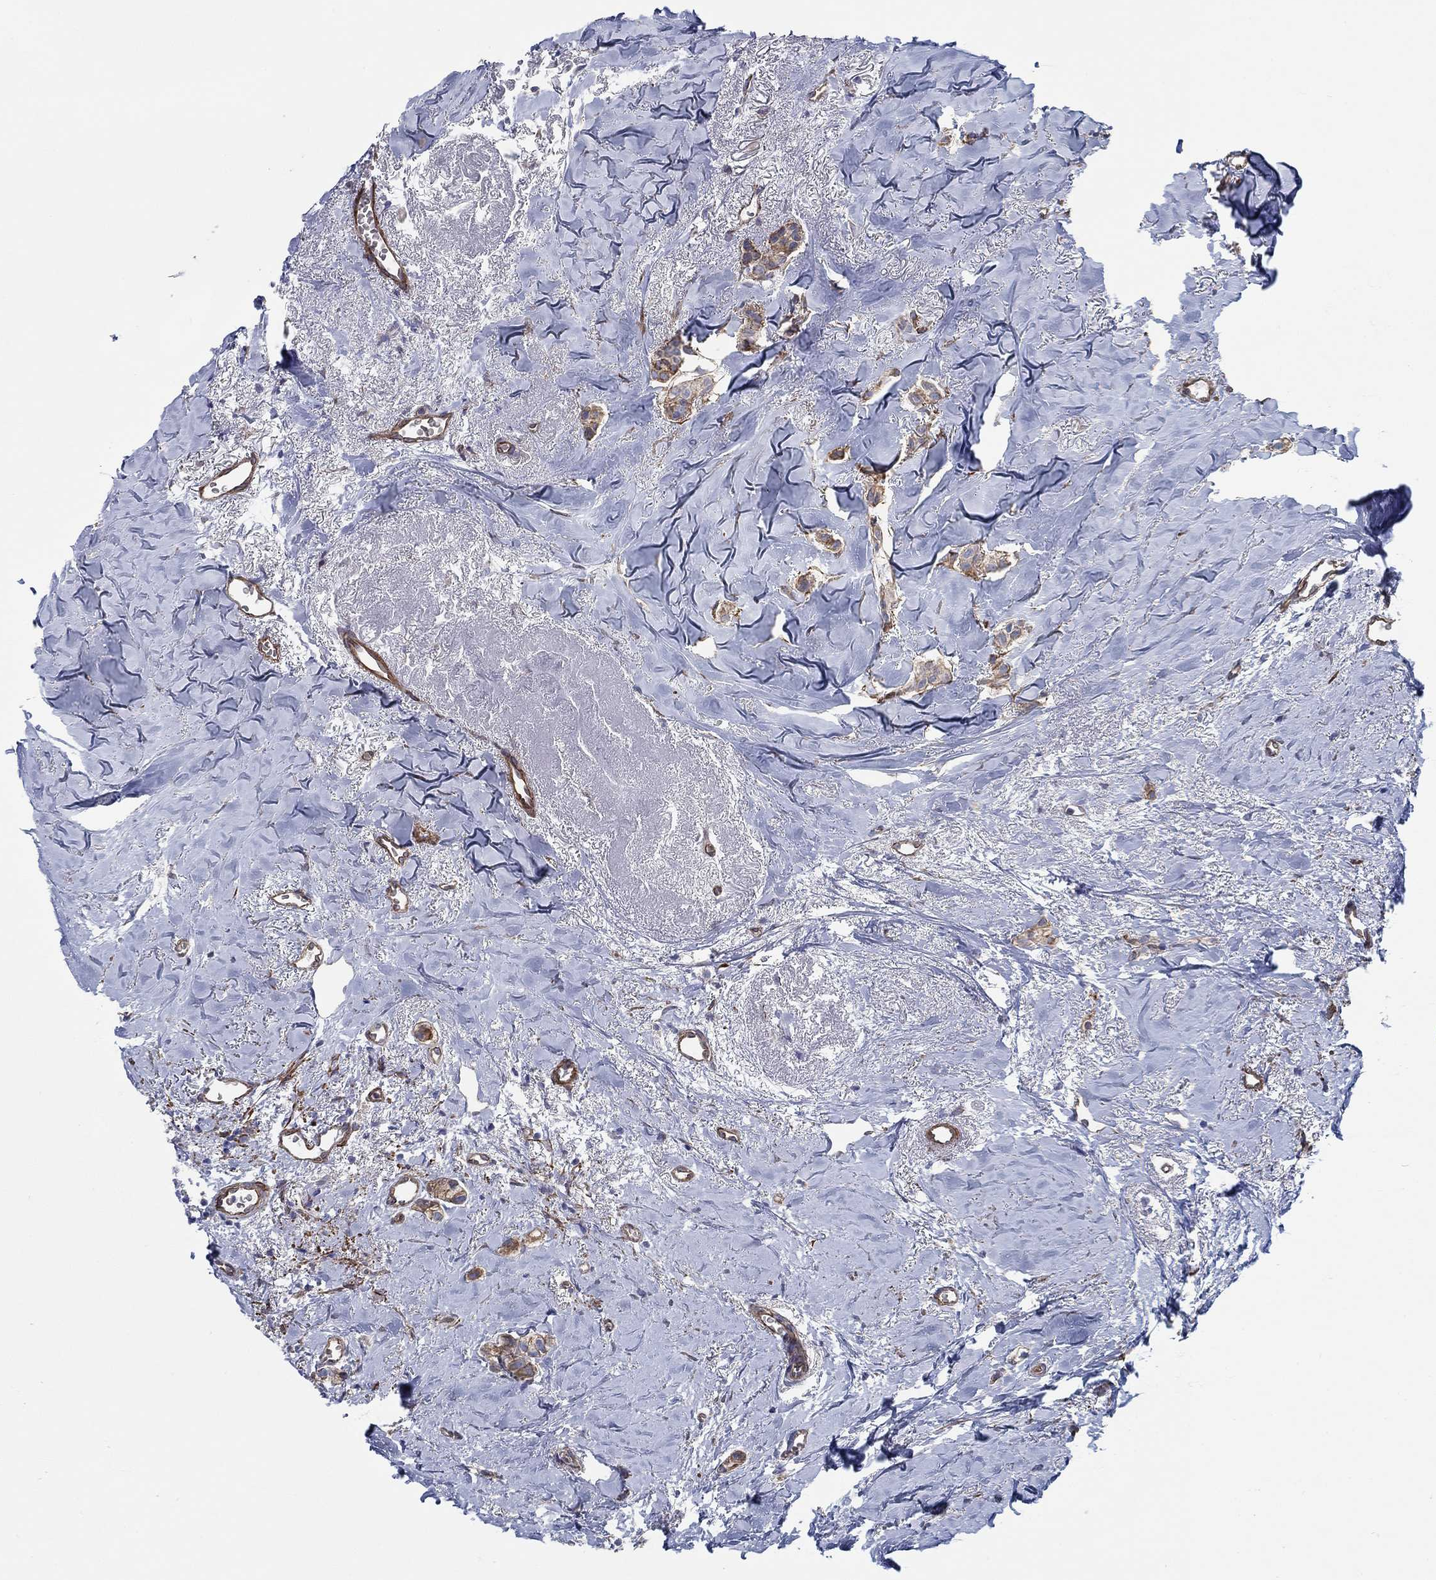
{"staining": {"intensity": "moderate", "quantity": ">75%", "location": "cytoplasmic/membranous"}, "tissue": "breast cancer", "cell_type": "Tumor cells", "image_type": "cancer", "snomed": [{"axis": "morphology", "description": "Duct carcinoma"}, {"axis": "topography", "description": "Breast"}], "caption": "Breast cancer stained for a protein displays moderate cytoplasmic/membranous positivity in tumor cells. (brown staining indicates protein expression, while blue staining denotes nuclei).", "gene": "FMN1", "patient": {"sex": "female", "age": 85}}